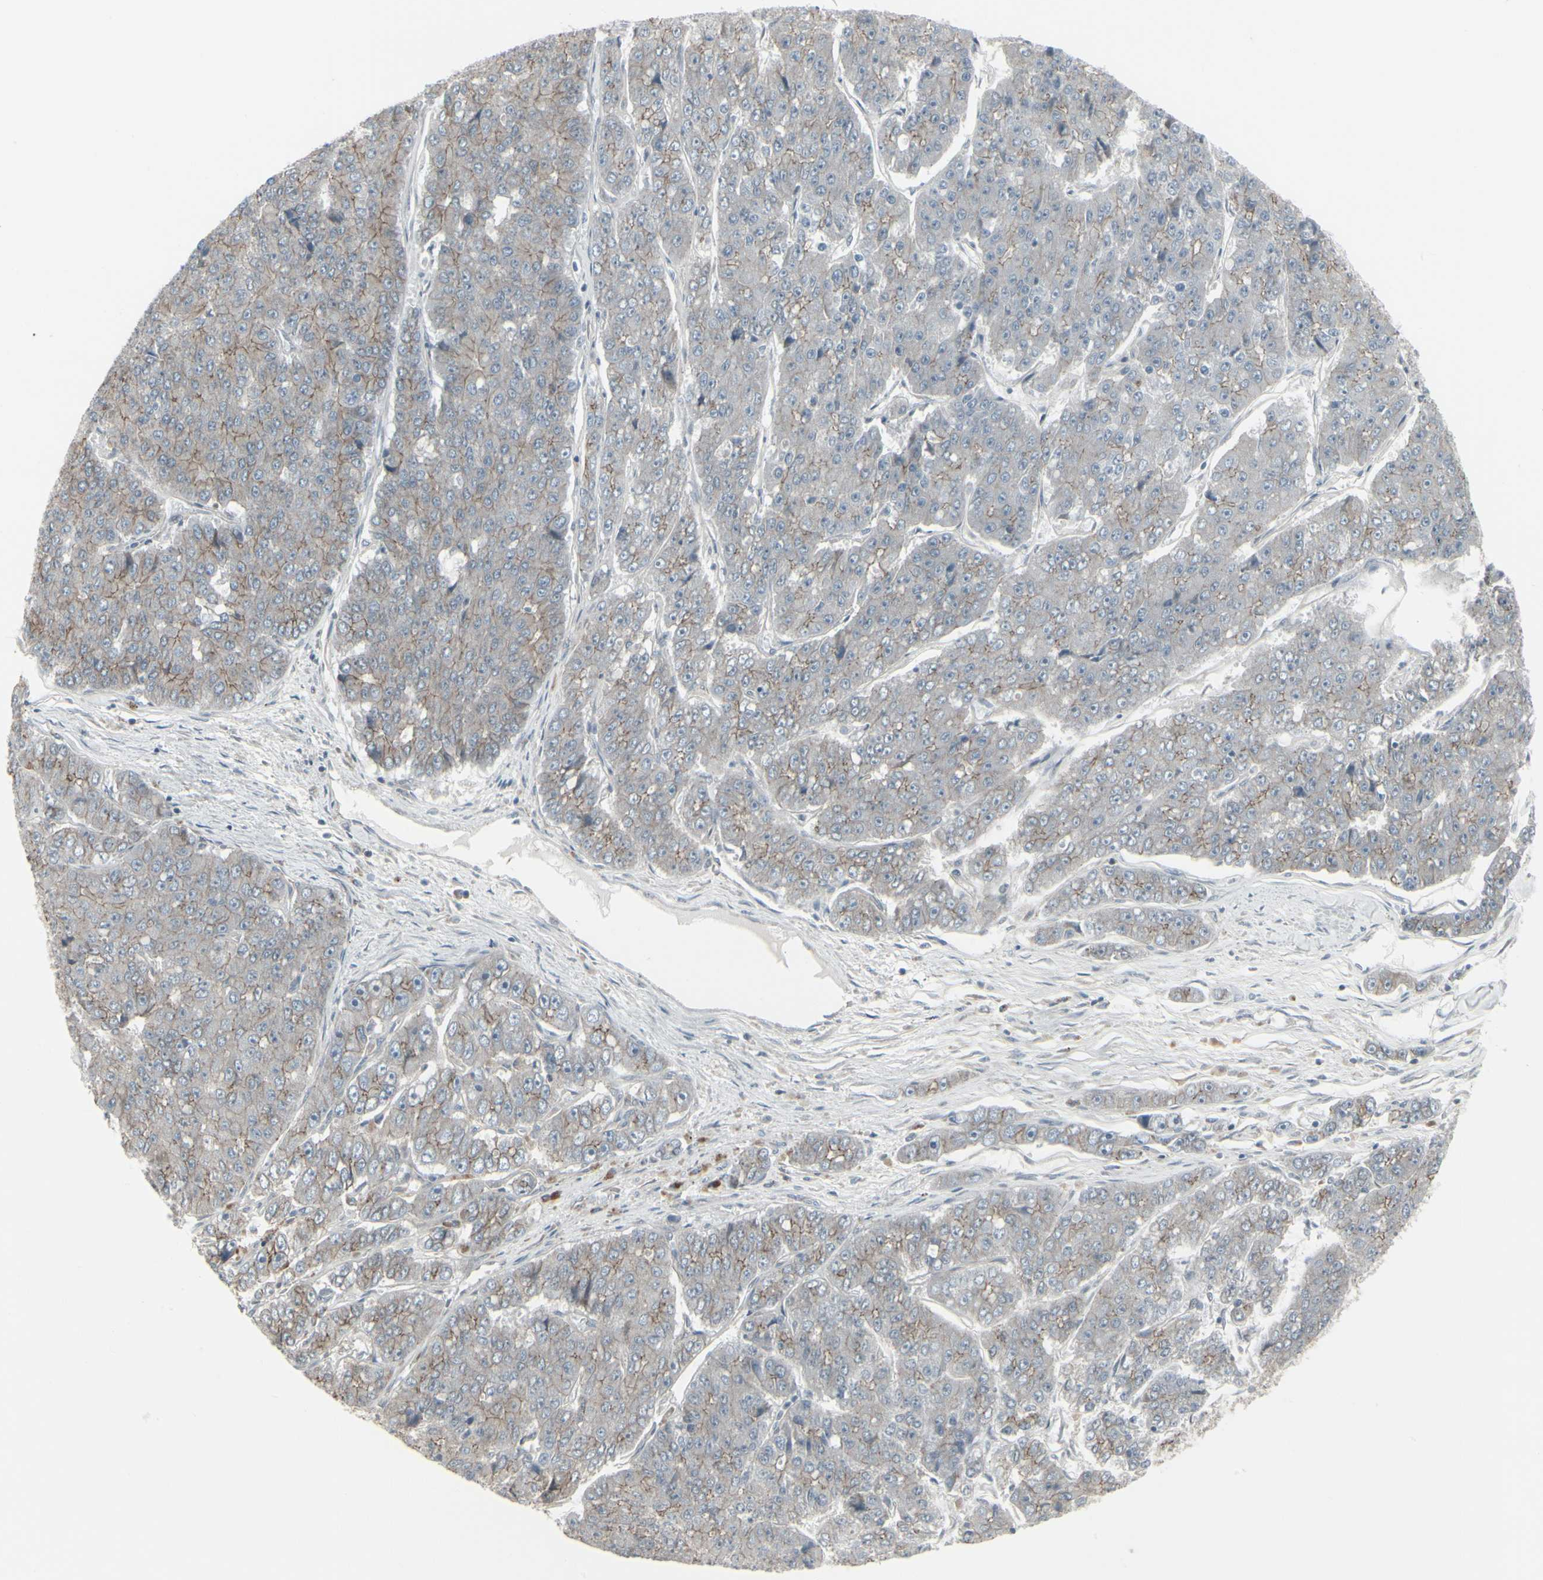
{"staining": {"intensity": "moderate", "quantity": ">75%", "location": "cytoplasmic/membranous"}, "tissue": "pancreatic cancer", "cell_type": "Tumor cells", "image_type": "cancer", "snomed": [{"axis": "morphology", "description": "Adenocarcinoma, NOS"}, {"axis": "topography", "description": "Pancreas"}], "caption": "Immunohistochemistry (IHC) staining of pancreatic cancer (adenocarcinoma), which shows medium levels of moderate cytoplasmic/membranous expression in approximately >75% of tumor cells indicating moderate cytoplasmic/membranous protein positivity. The staining was performed using DAB (brown) for protein detection and nuclei were counterstained in hematoxylin (blue).", "gene": "EPS15", "patient": {"sex": "male", "age": 50}}